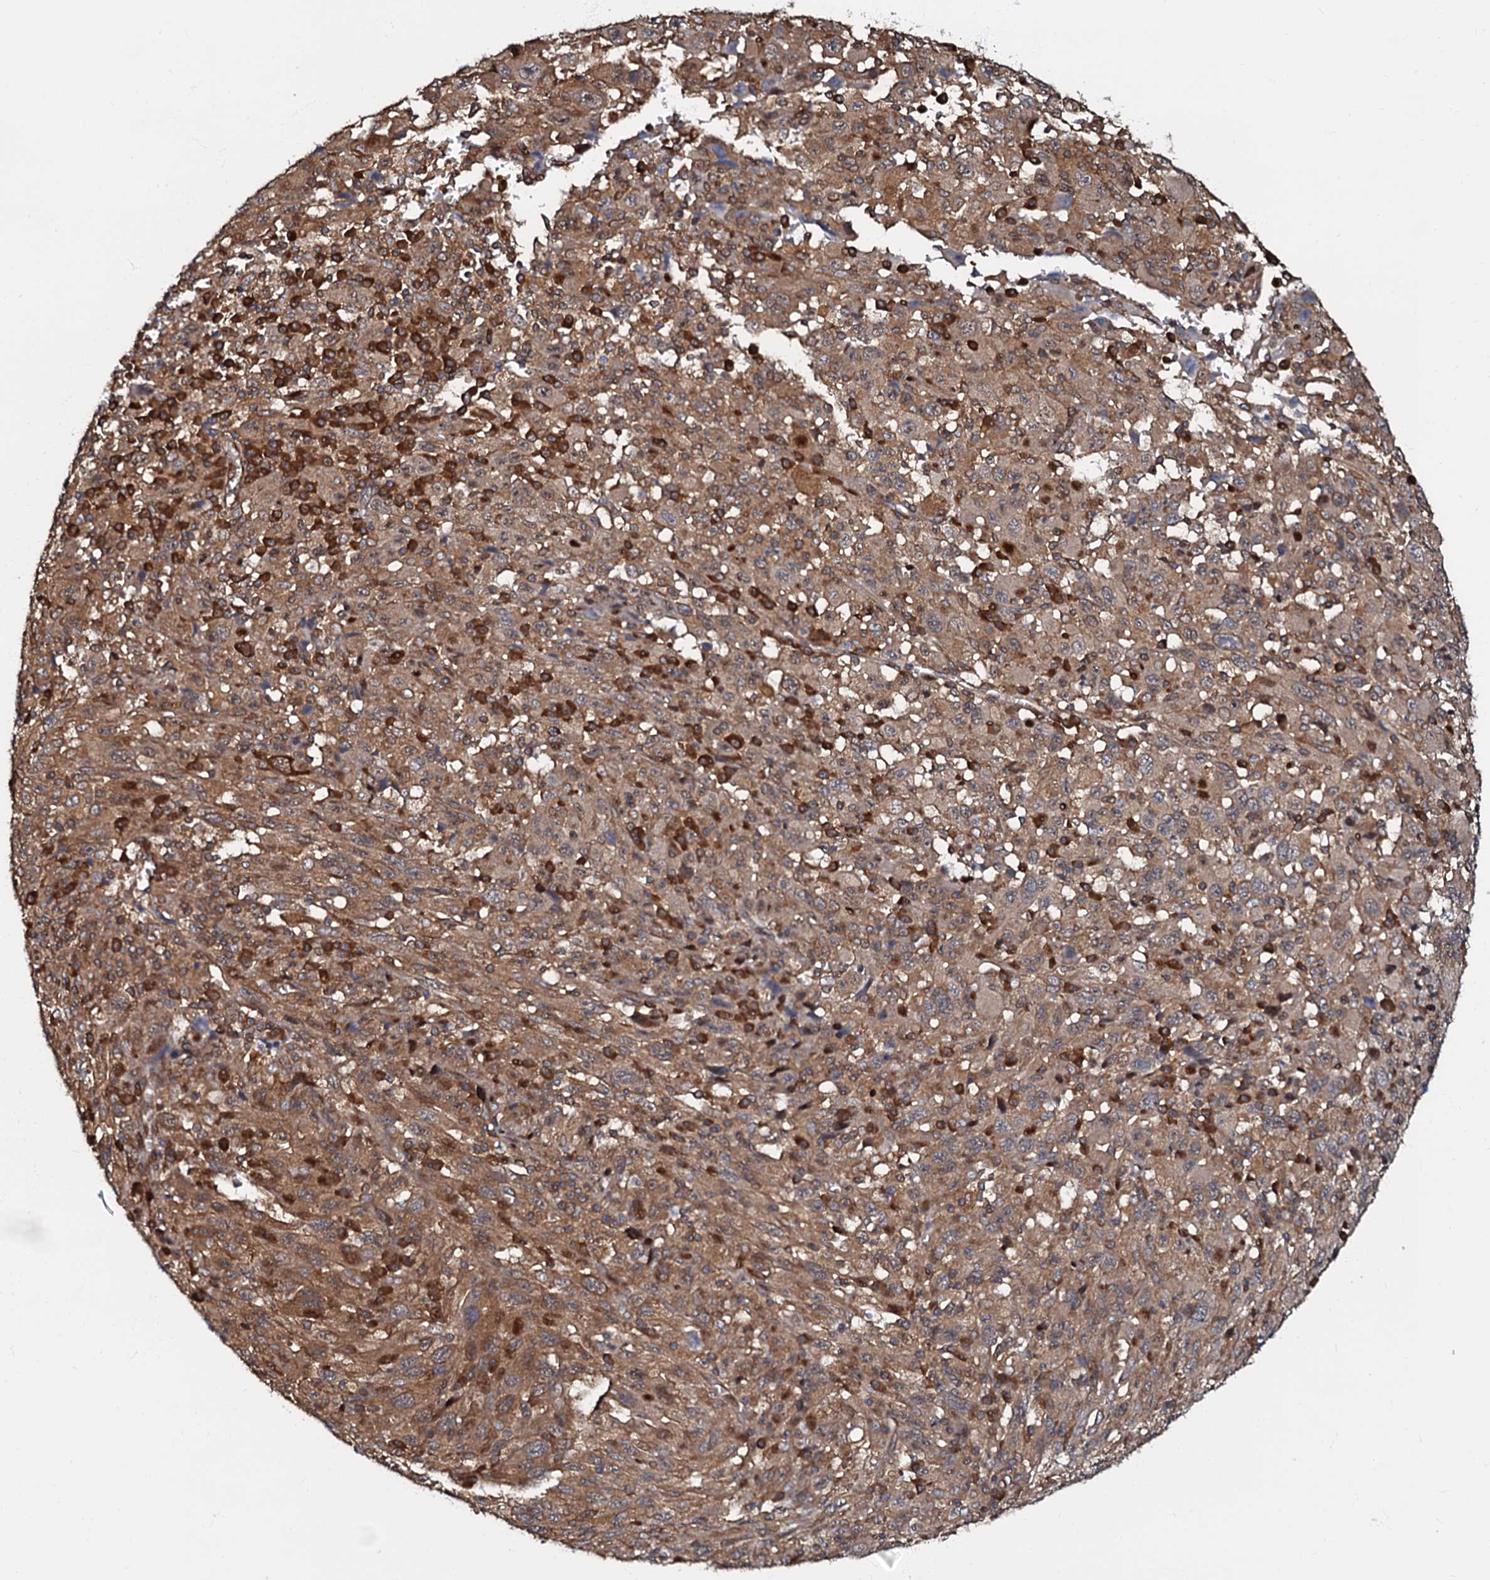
{"staining": {"intensity": "moderate", "quantity": ">75%", "location": "cytoplasmic/membranous"}, "tissue": "melanoma", "cell_type": "Tumor cells", "image_type": "cancer", "snomed": [{"axis": "morphology", "description": "Malignant melanoma, Metastatic site"}, {"axis": "topography", "description": "Skin"}], "caption": "Protein staining of melanoma tissue demonstrates moderate cytoplasmic/membranous positivity in approximately >75% of tumor cells. (Brightfield microscopy of DAB IHC at high magnification).", "gene": "OSBP", "patient": {"sex": "female", "age": 56}}